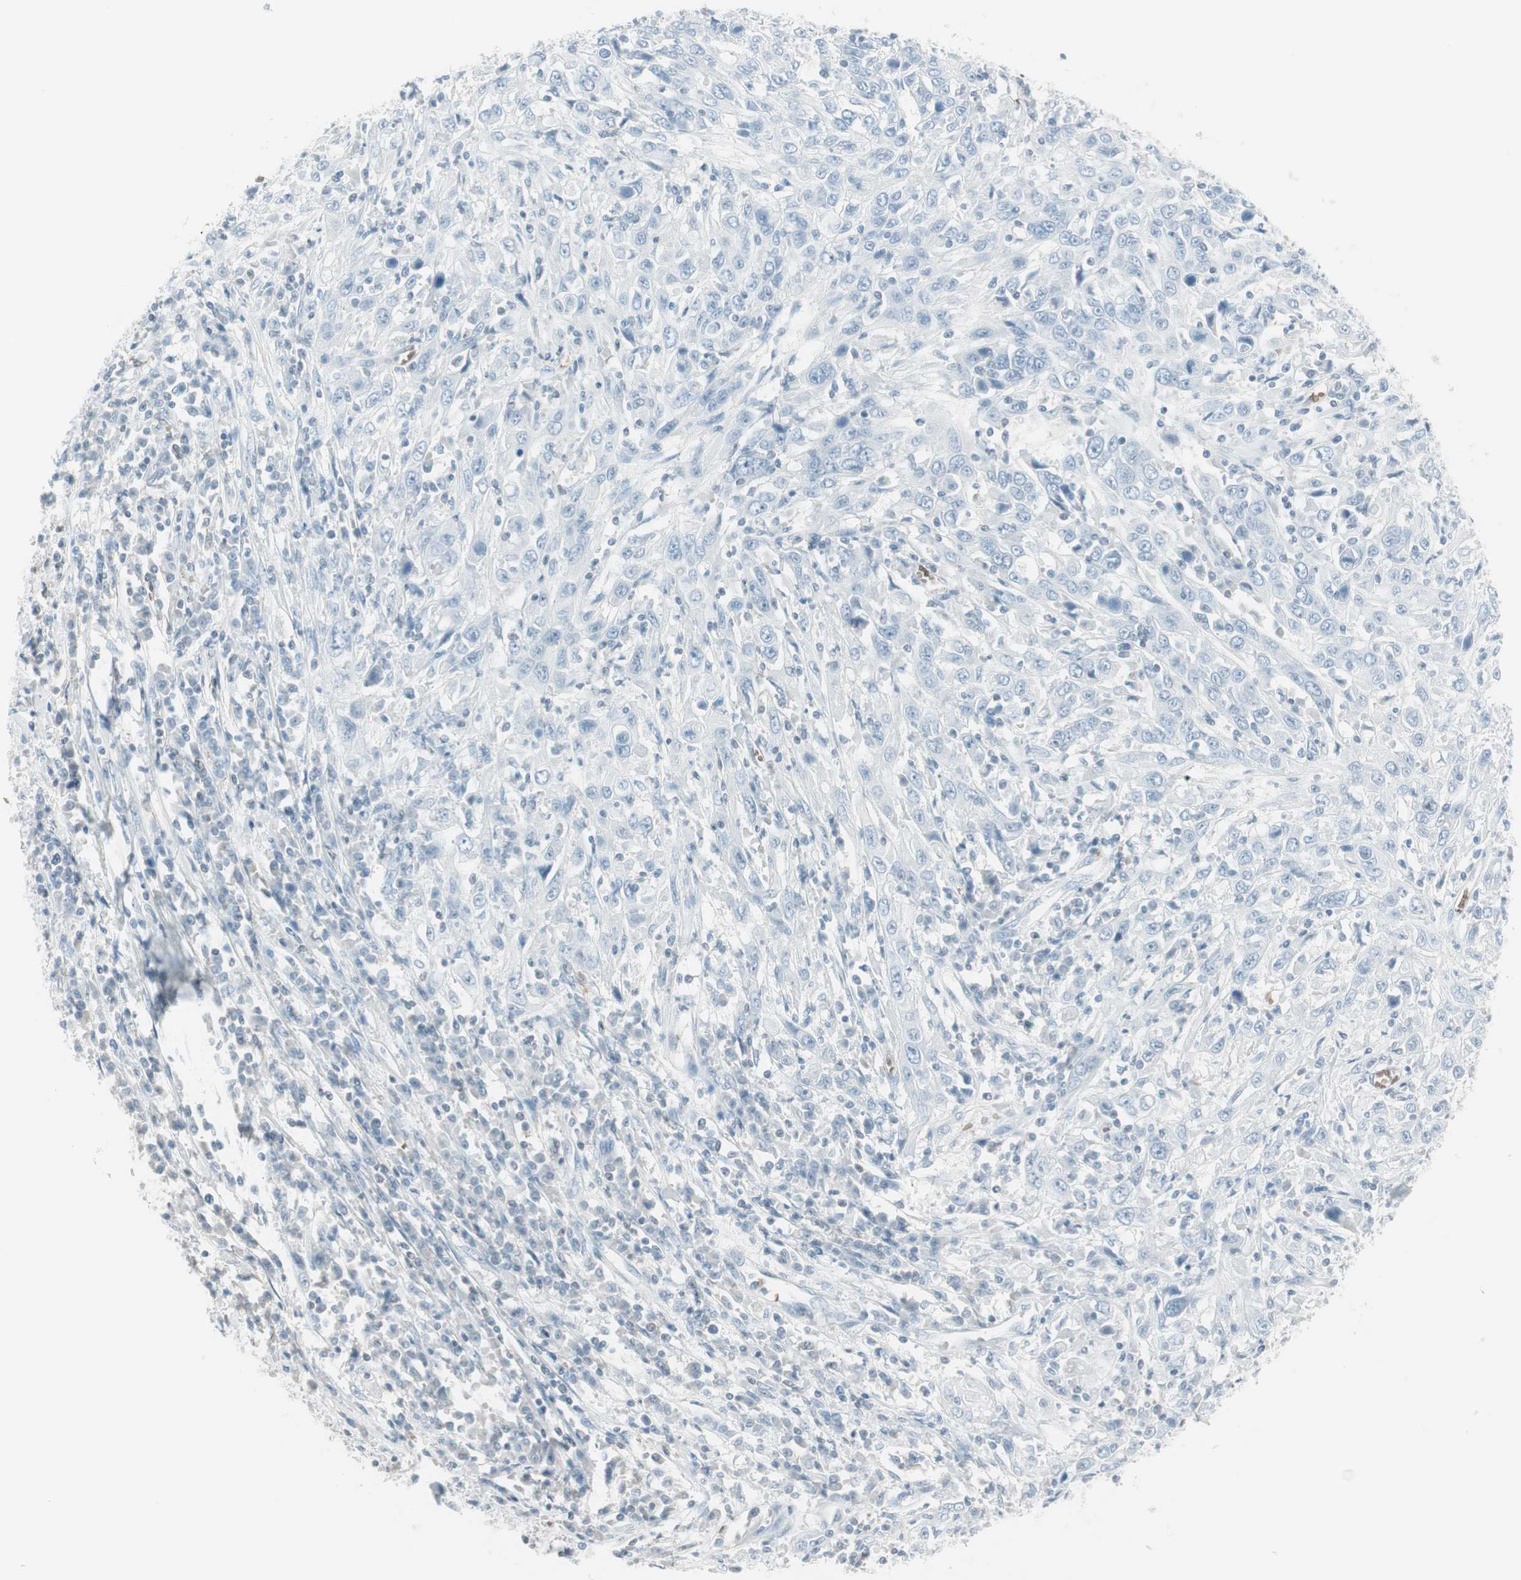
{"staining": {"intensity": "negative", "quantity": "none", "location": "none"}, "tissue": "cervical cancer", "cell_type": "Tumor cells", "image_type": "cancer", "snomed": [{"axis": "morphology", "description": "Squamous cell carcinoma, NOS"}, {"axis": "topography", "description": "Cervix"}], "caption": "The histopathology image reveals no significant positivity in tumor cells of cervical cancer.", "gene": "MAP4K1", "patient": {"sex": "female", "age": 46}}